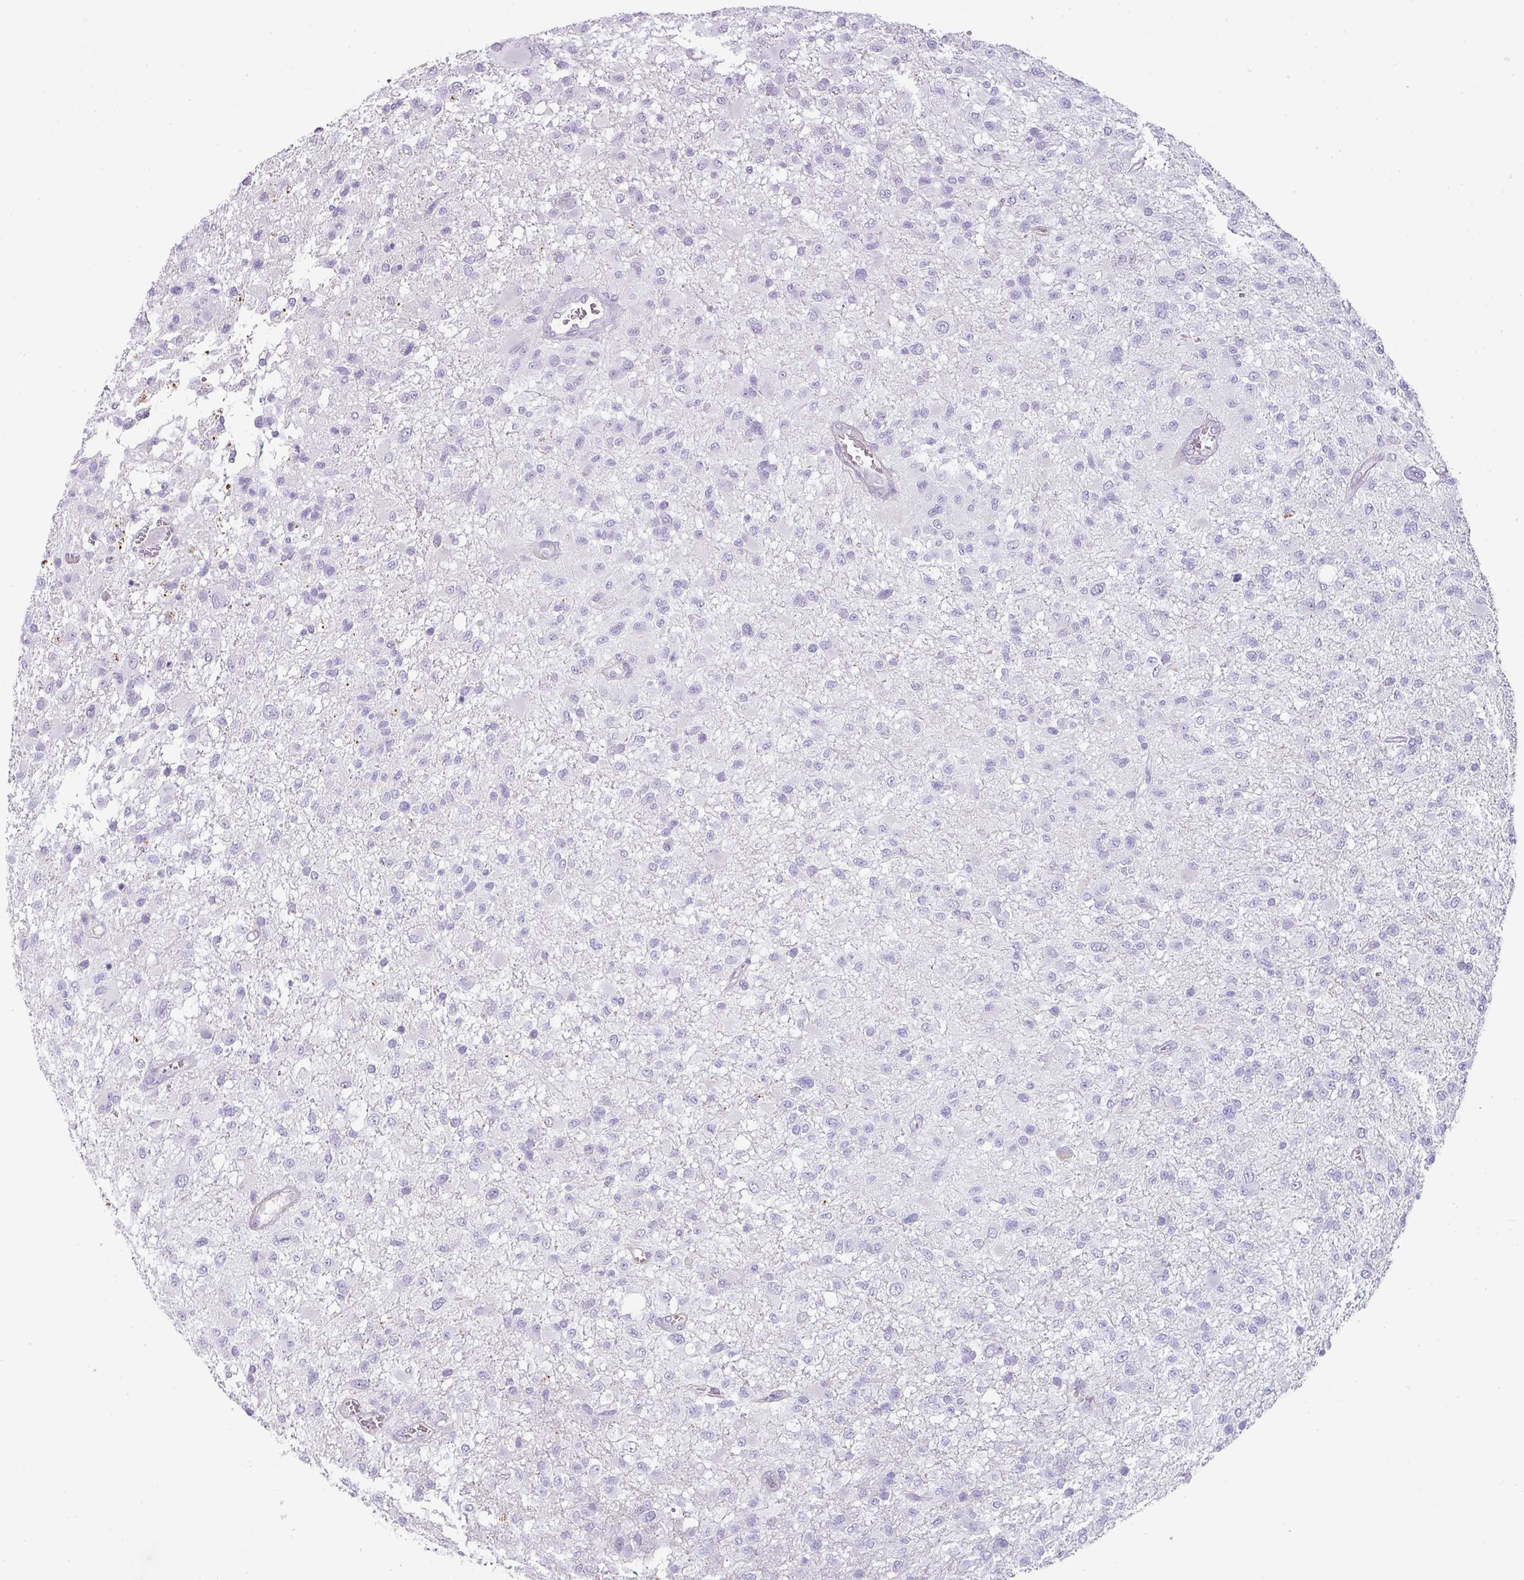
{"staining": {"intensity": "negative", "quantity": "none", "location": "none"}, "tissue": "glioma", "cell_type": "Tumor cells", "image_type": "cancer", "snomed": [{"axis": "morphology", "description": "Glioma, malignant, High grade"}, {"axis": "topography", "description": "Brain"}], "caption": "A histopathology image of glioma stained for a protein exhibits no brown staining in tumor cells.", "gene": "OR52N1", "patient": {"sex": "female", "age": 74}}